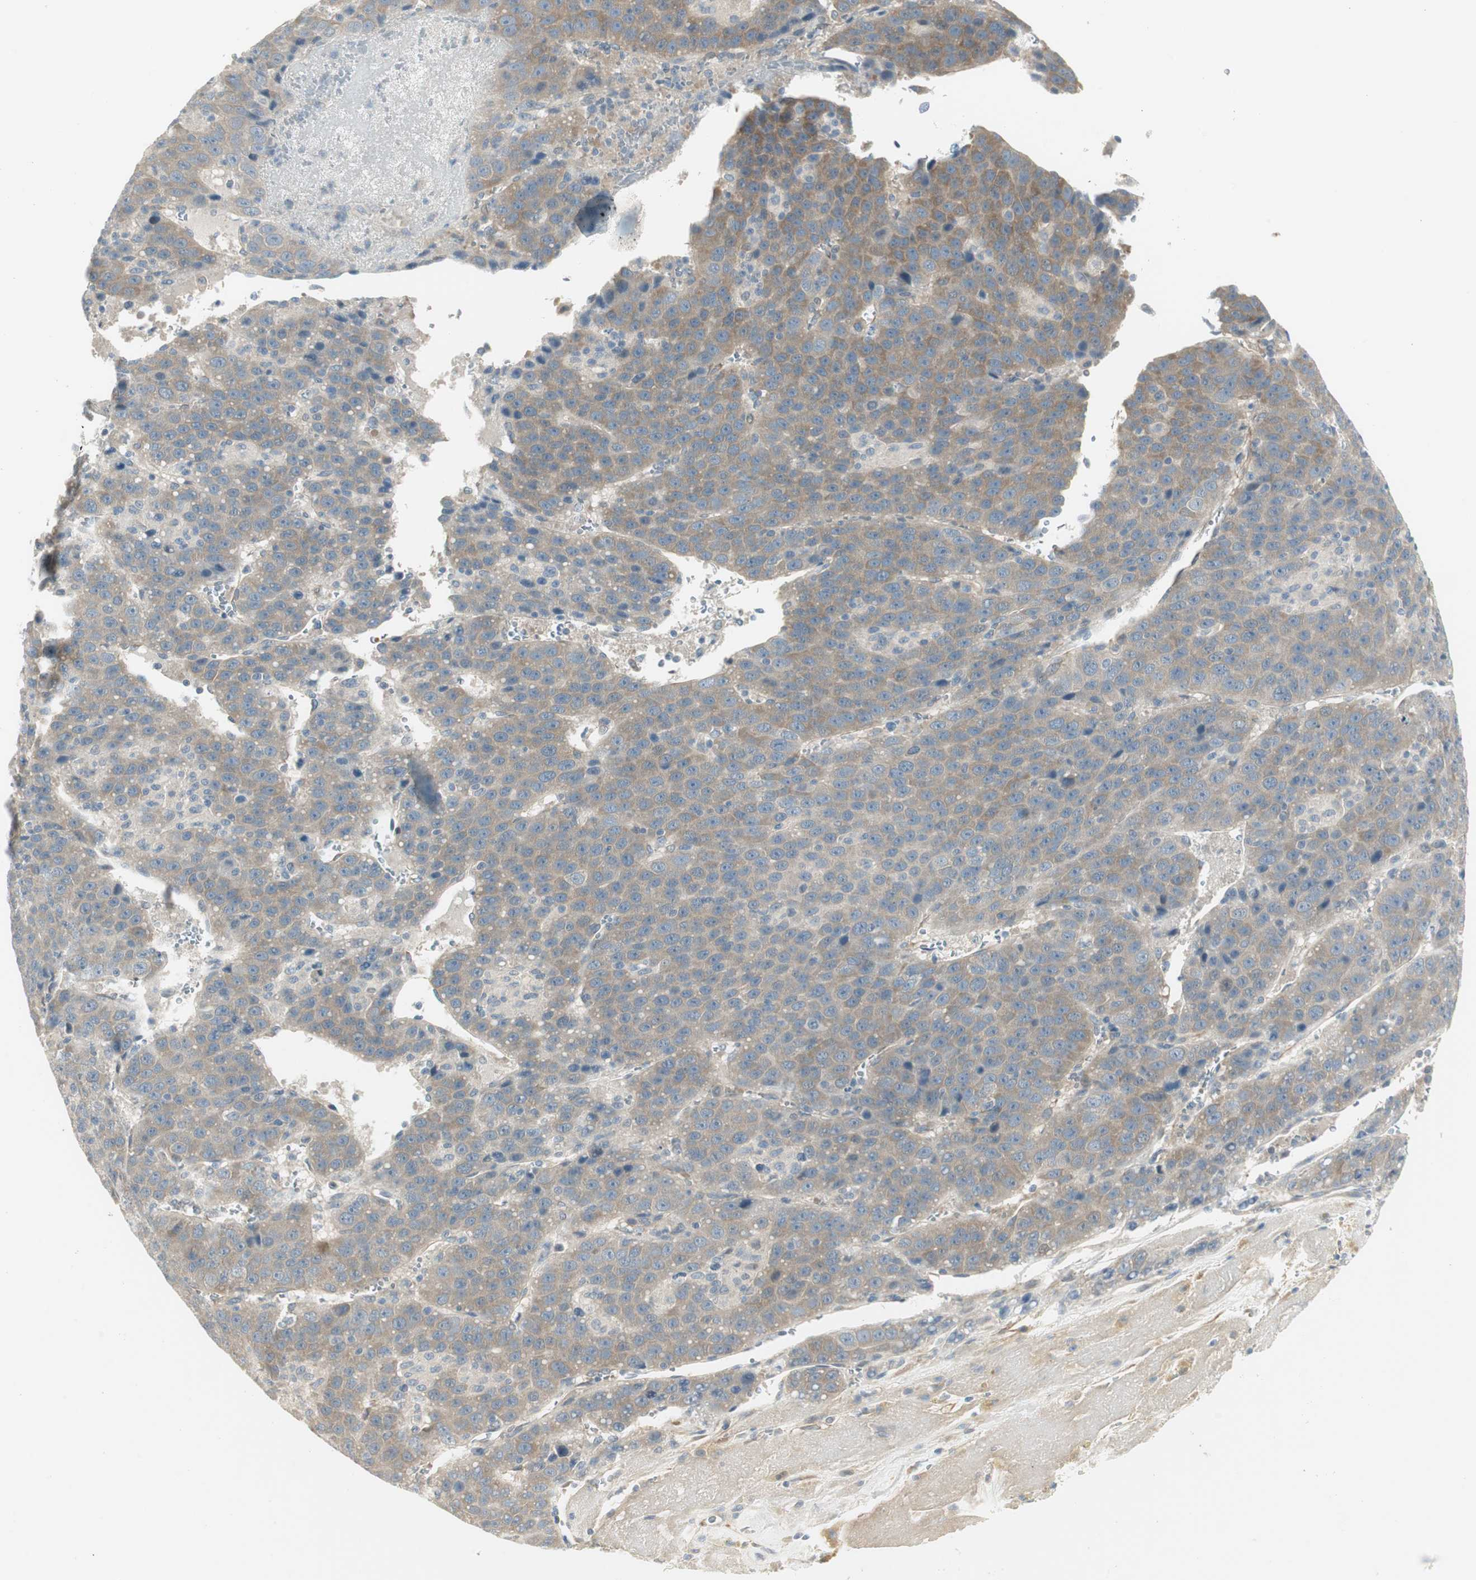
{"staining": {"intensity": "weak", "quantity": "<25%", "location": "cytoplasmic/membranous"}, "tissue": "liver cancer", "cell_type": "Tumor cells", "image_type": "cancer", "snomed": [{"axis": "morphology", "description": "Carcinoma, Hepatocellular, NOS"}, {"axis": "topography", "description": "Liver"}], "caption": "Immunohistochemical staining of hepatocellular carcinoma (liver) exhibits no significant positivity in tumor cells.", "gene": "STON1-GTF2A1L", "patient": {"sex": "female", "age": 53}}